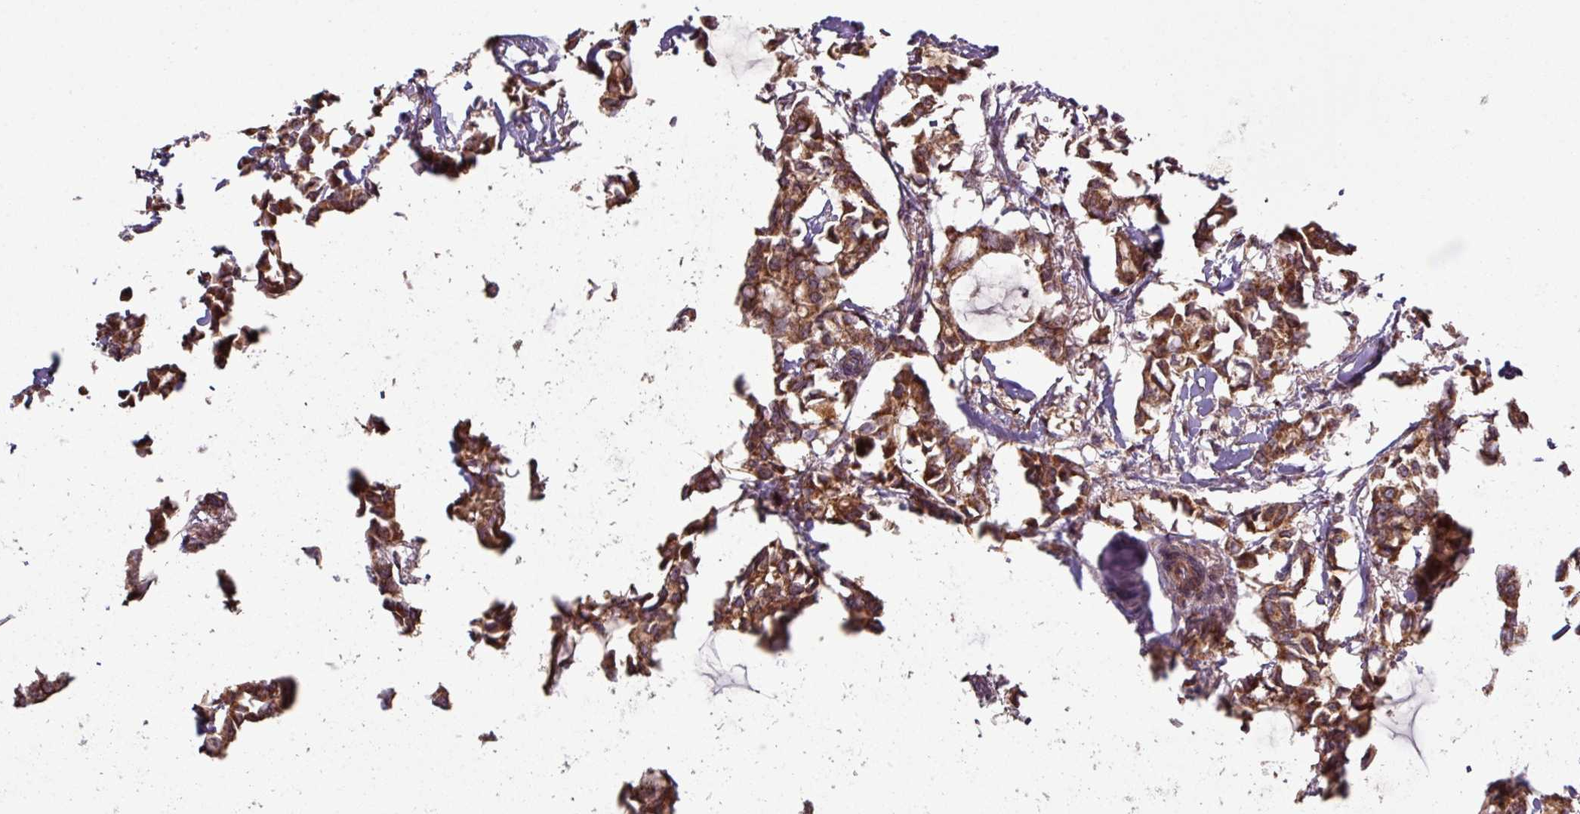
{"staining": {"intensity": "strong", "quantity": ">75%", "location": "cytoplasmic/membranous"}, "tissue": "breast cancer", "cell_type": "Tumor cells", "image_type": "cancer", "snomed": [{"axis": "morphology", "description": "Duct carcinoma"}, {"axis": "topography", "description": "Breast"}], "caption": "This is an image of immunohistochemistry staining of breast cancer, which shows strong expression in the cytoplasmic/membranous of tumor cells.", "gene": "MRRF", "patient": {"sex": "female", "age": 73}}